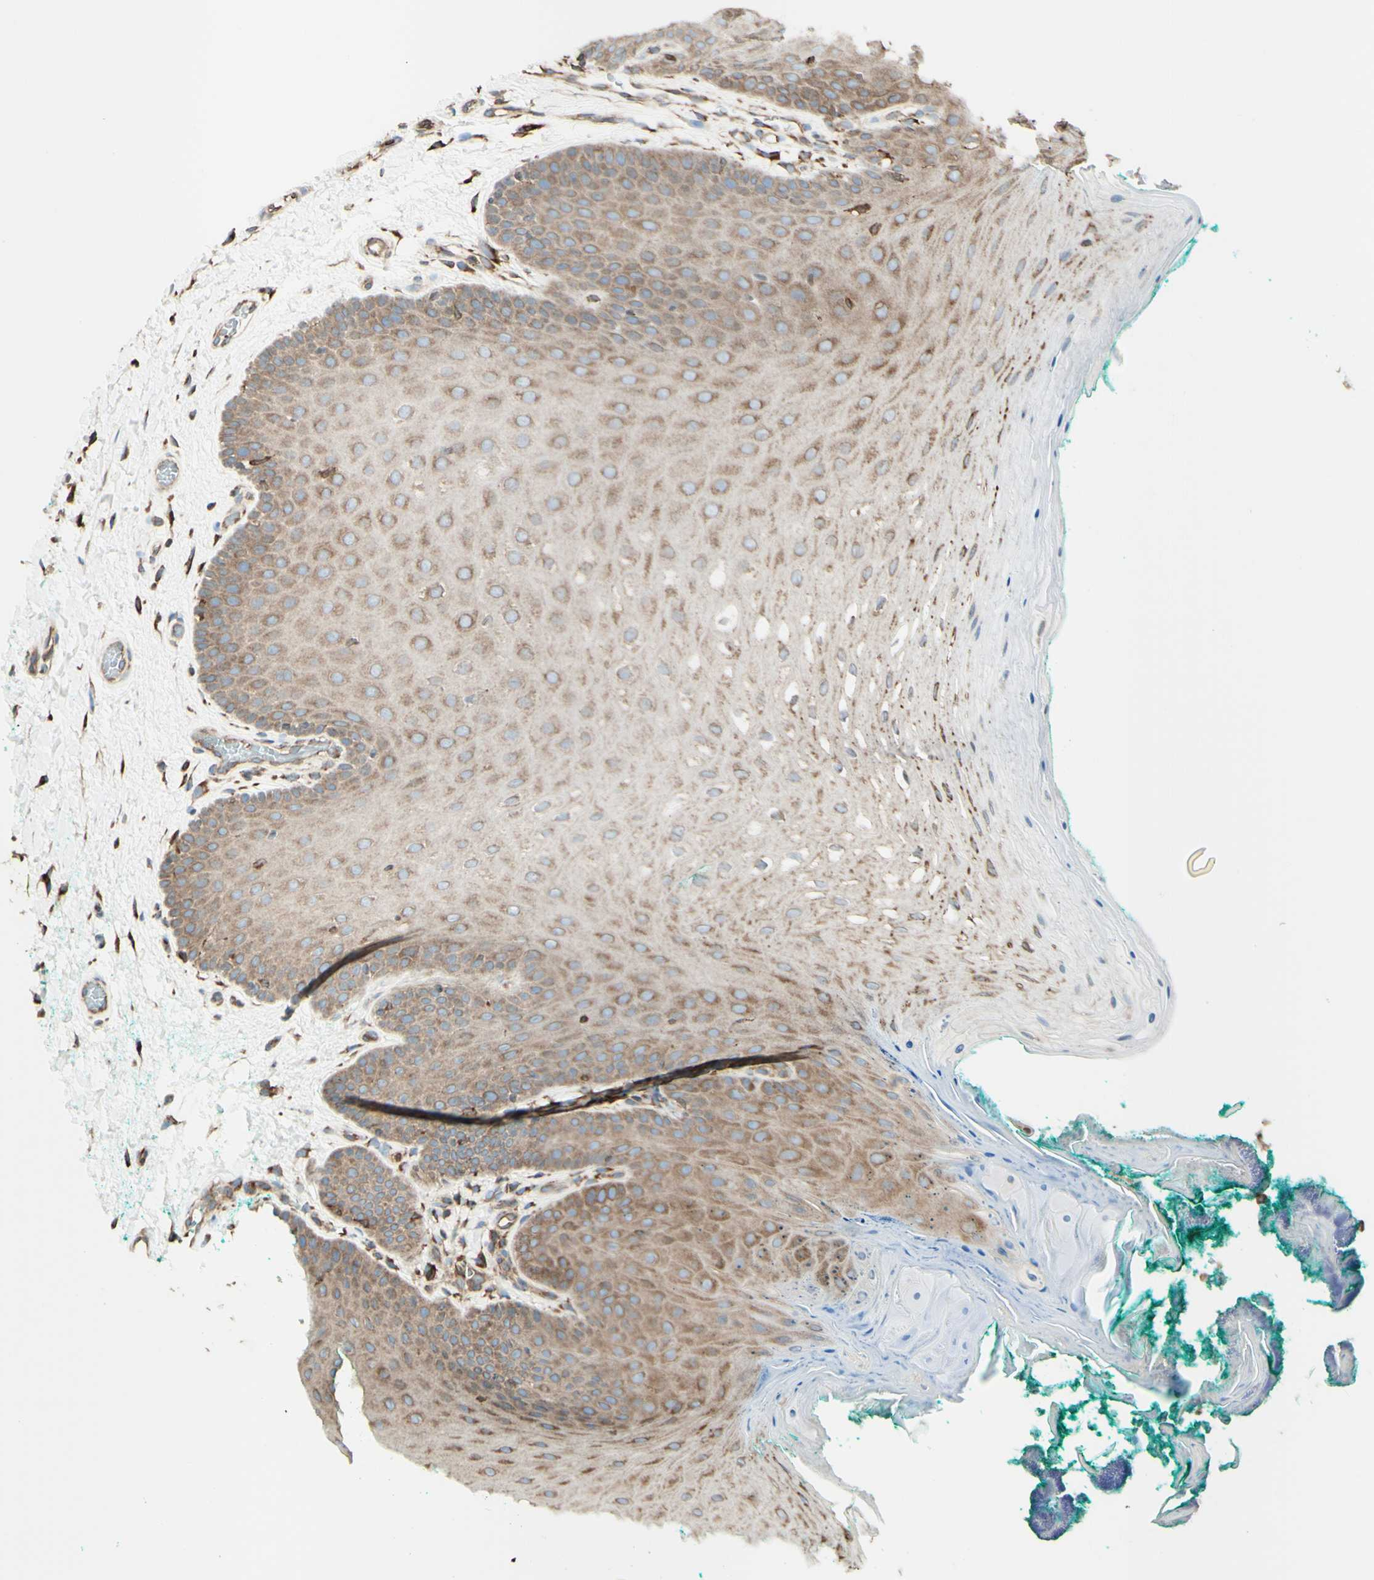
{"staining": {"intensity": "moderate", "quantity": ">75%", "location": "cytoplasmic/membranous"}, "tissue": "oral mucosa", "cell_type": "Squamous epithelial cells", "image_type": "normal", "snomed": [{"axis": "morphology", "description": "Normal tissue, NOS"}, {"axis": "topography", "description": "Skeletal muscle"}, {"axis": "topography", "description": "Oral tissue"}], "caption": "DAB immunohistochemical staining of benign oral mucosa exhibits moderate cytoplasmic/membranous protein expression in about >75% of squamous epithelial cells. The staining is performed using DAB (3,3'-diaminobenzidine) brown chromogen to label protein expression. The nuclei are counter-stained blue using hematoxylin.", "gene": "DNAJB11", "patient": {"sex": "male", "age": 58}}